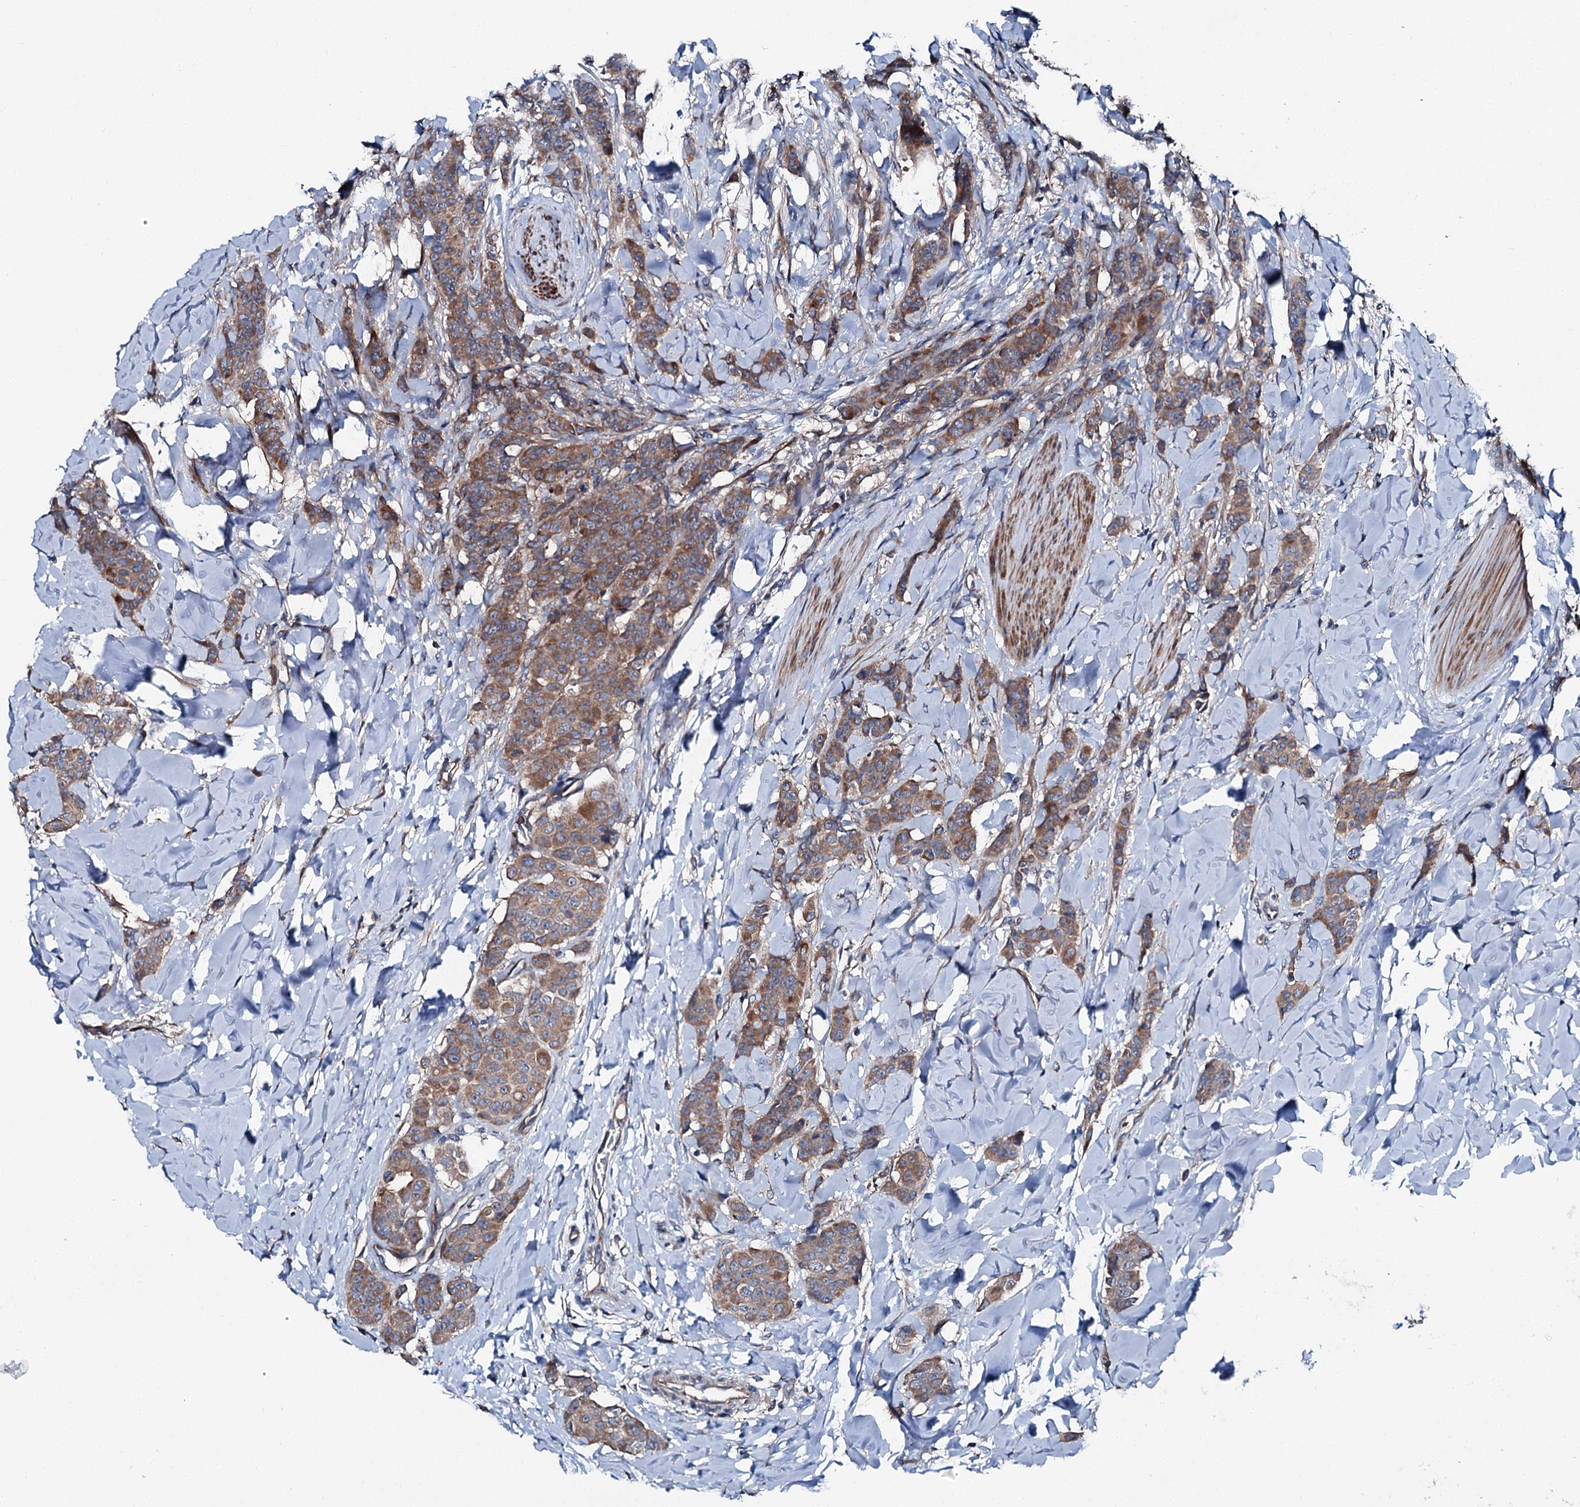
{"staining": {"intensity": "moderate", "quantity": ">75%", "location": "cytoplasmic/membranous"}, "tissue": "breast cancer", "cell_type": "Tumor cells", "image_type": "cancer", "snomed": [{"axis": "morphology", "description": "Duct carcinoma"}, {"axis": "topography", "description": "Breast"}], "caption": "A histopathology image of breast infiltrating ductal carcinoma stained for a protein reveals moderate cytoplasmic/membranous brown staining in tumor cells.", "gene": "SLC22A25", "patient": {"sex": "female", "age": 40}}